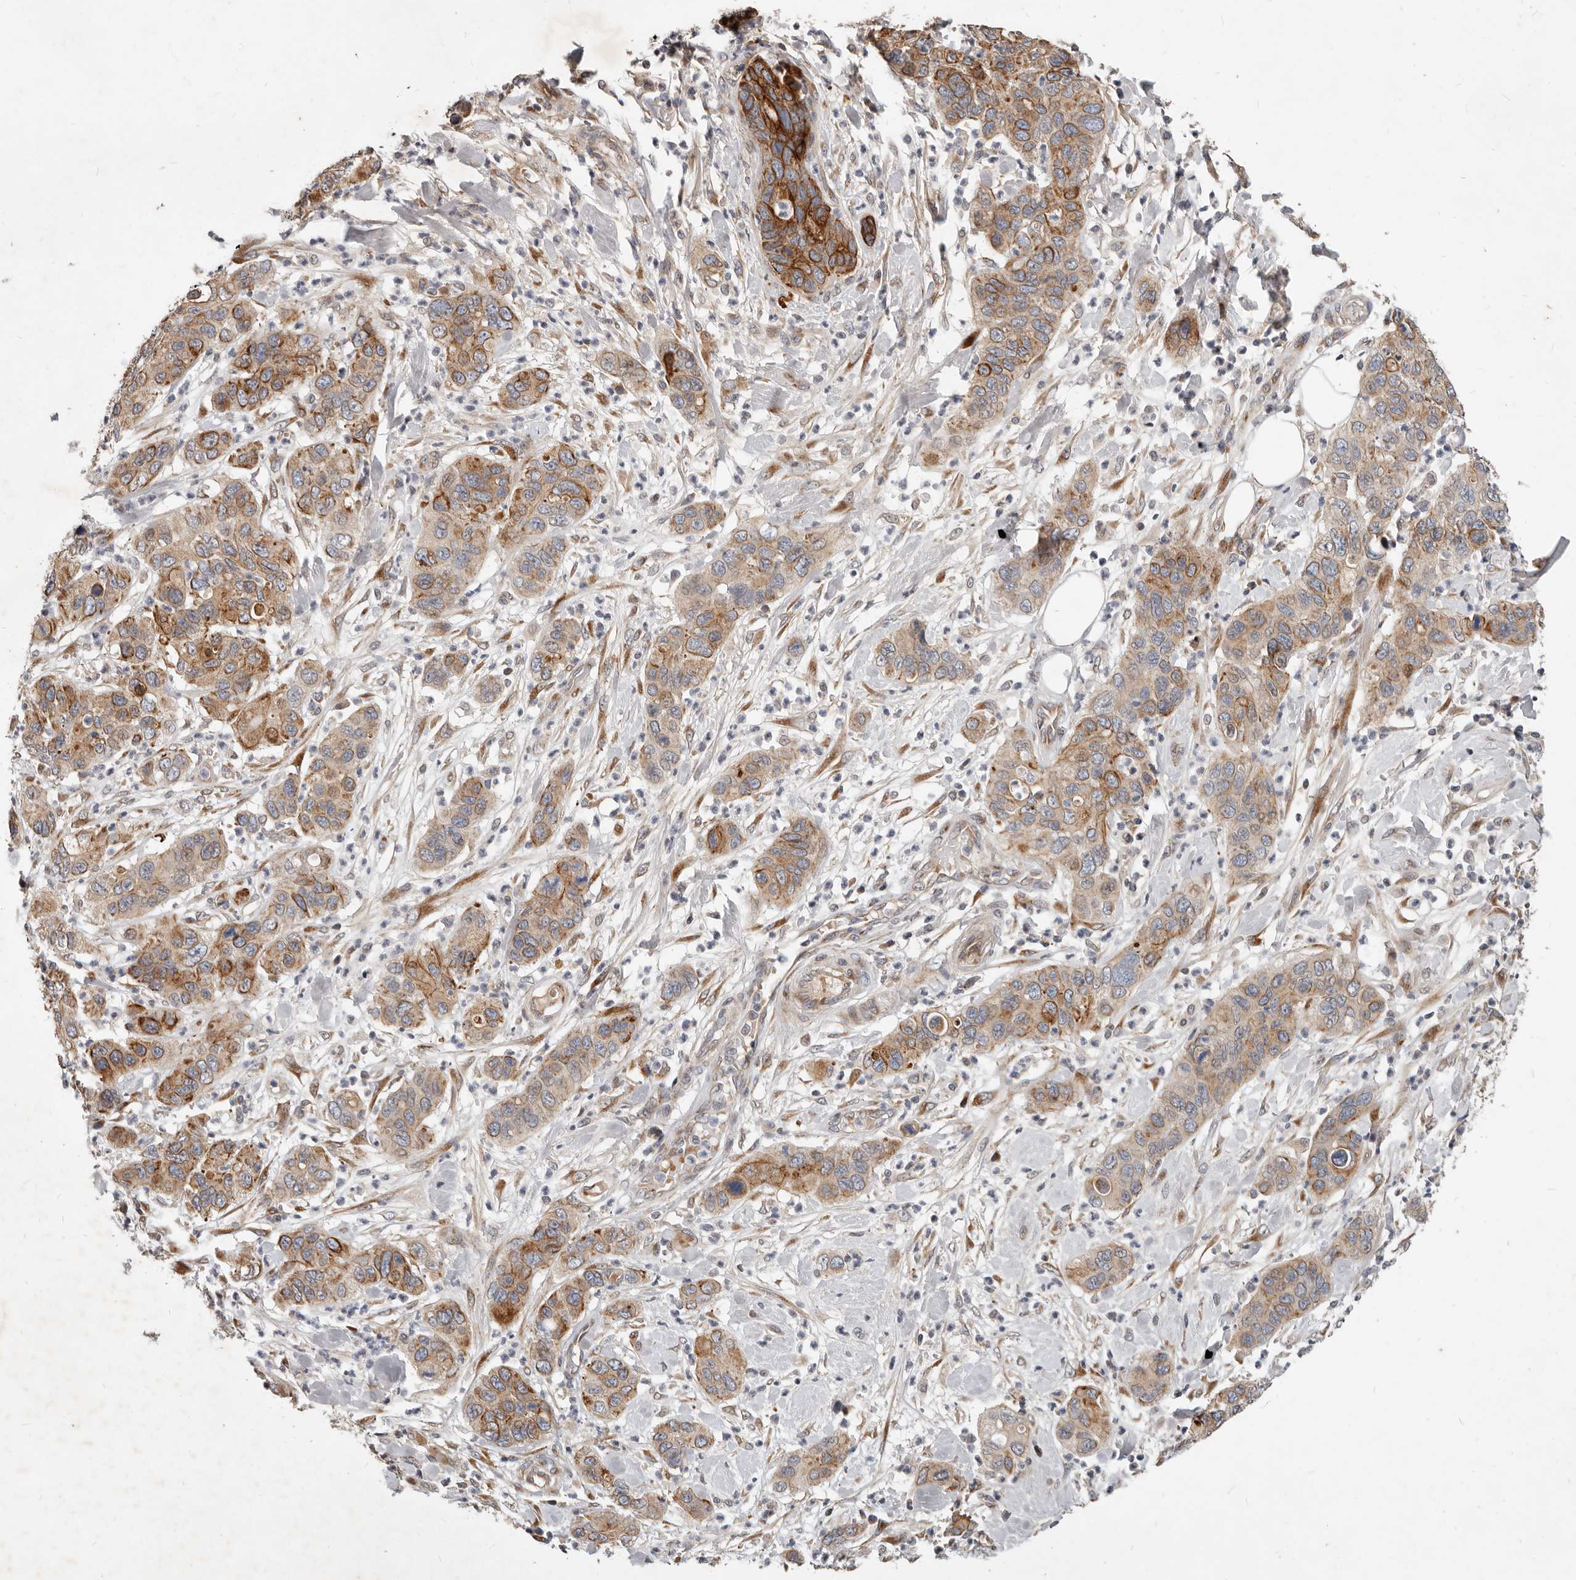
{"staining": {"intensity": "moderate", "quantity": ">75%", "location": "cytoplasmic/membranous"}, "tissue": "pancreatic cancer", "cell_type": "Tumor cells", "image_type": "cancer", "snomed": [{"axis": "morphology", "description": "Adenocarcinoma, NOS"}, {"axis": "topography", "description": "Pancreas"}], "caption": "Pancreatic cancer stained with a brown dye demonstrates moderate cytoplasmic/membranous positive staining in approximately >75% of tumor cells.", "gene": "NPY4R", "patient": {"sex": "female", "age": 71}}